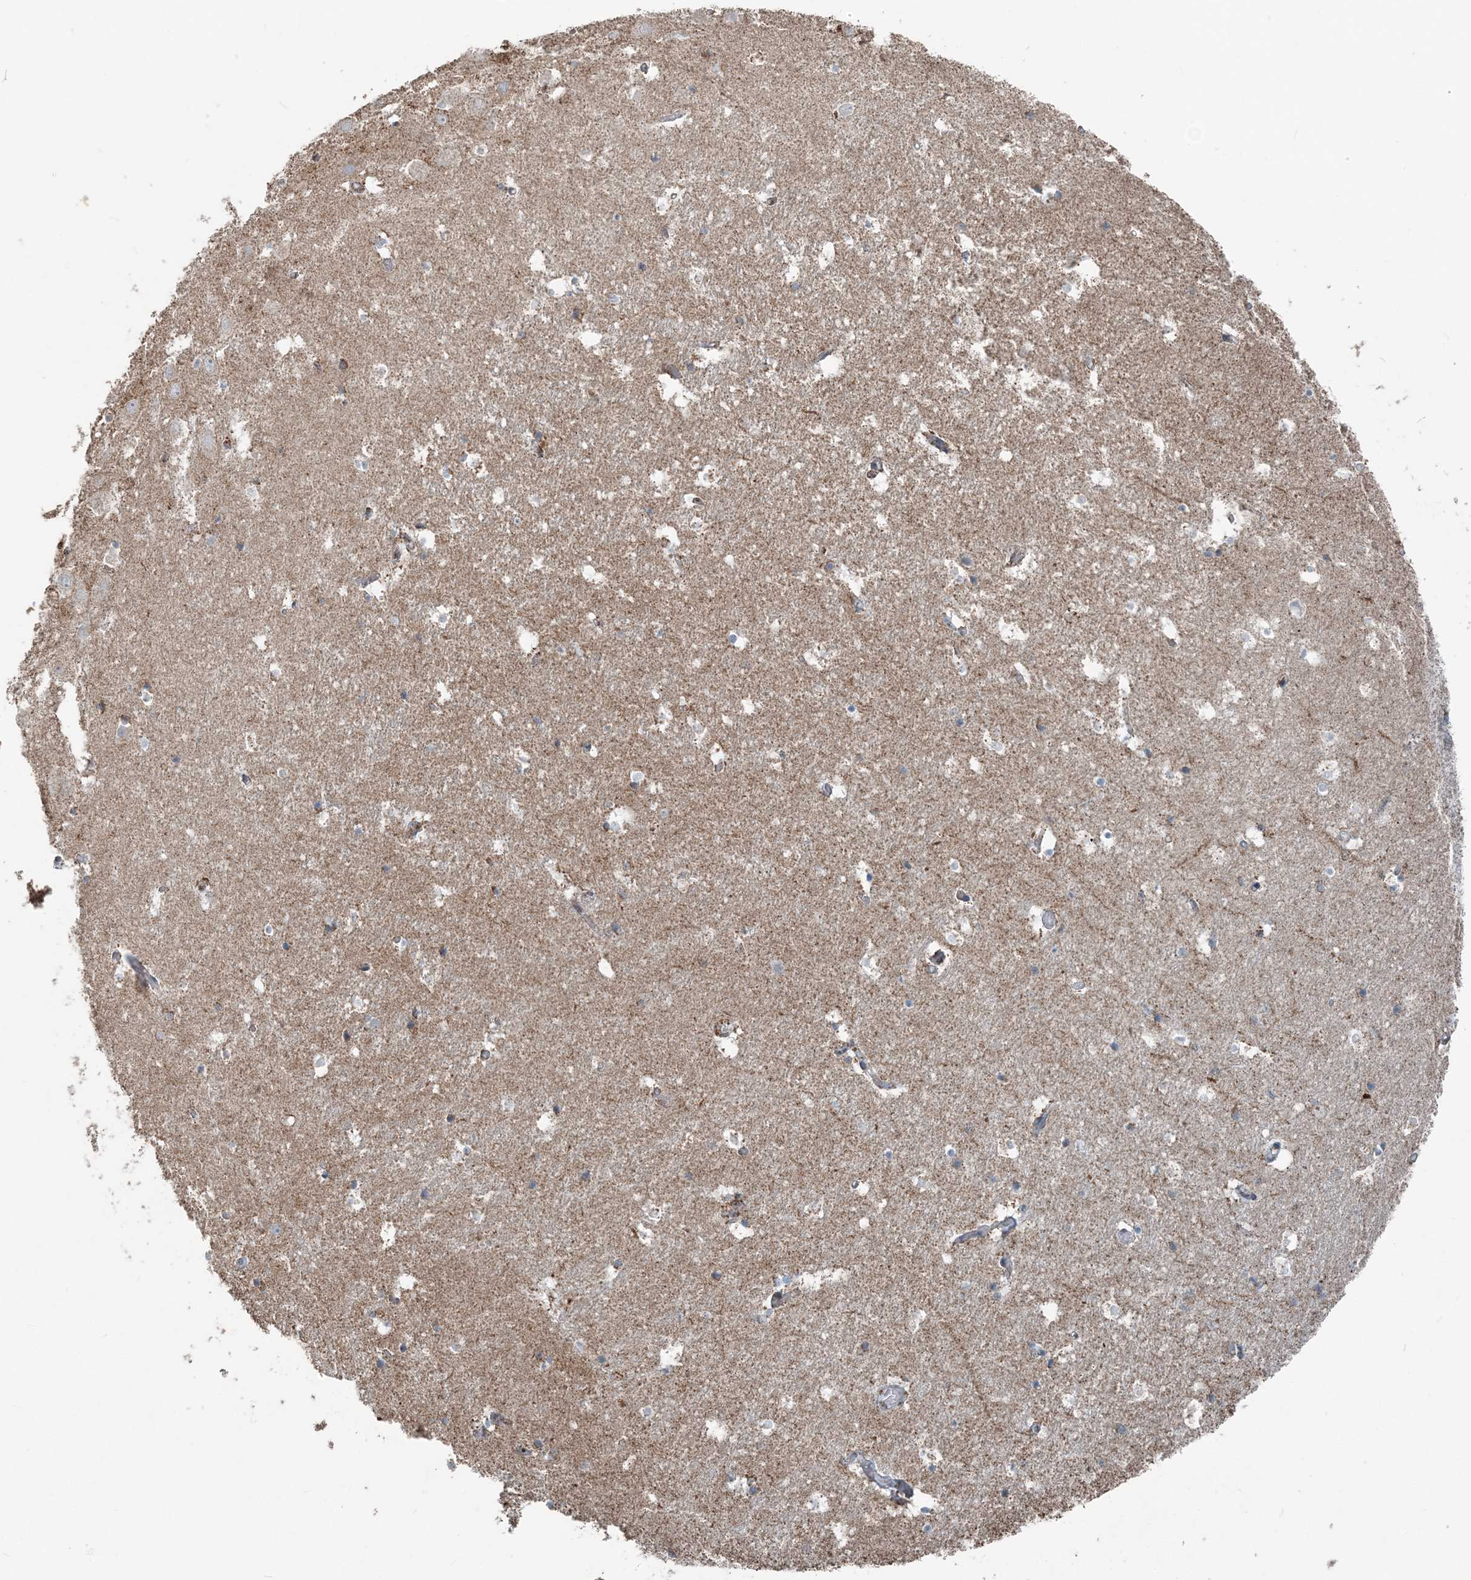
{"staining": {"intensity": "negative", "quantity": "none", "location": "none"}, "tissue": "hippocampus", "cell_type": "Glial cells", "image_type": "normal", "snomed": [{"axis": "morphology", "description": "Normal tissue, NOS"}, {"axis": "topography", "description": "Hippocampus"}], "caption": "Immunohistochemical staining of benign hippocampus demonstrates no significant expression in glial cells.", "gene": "SUCLG1", "patient": {"sex": "female", "age": 52}}